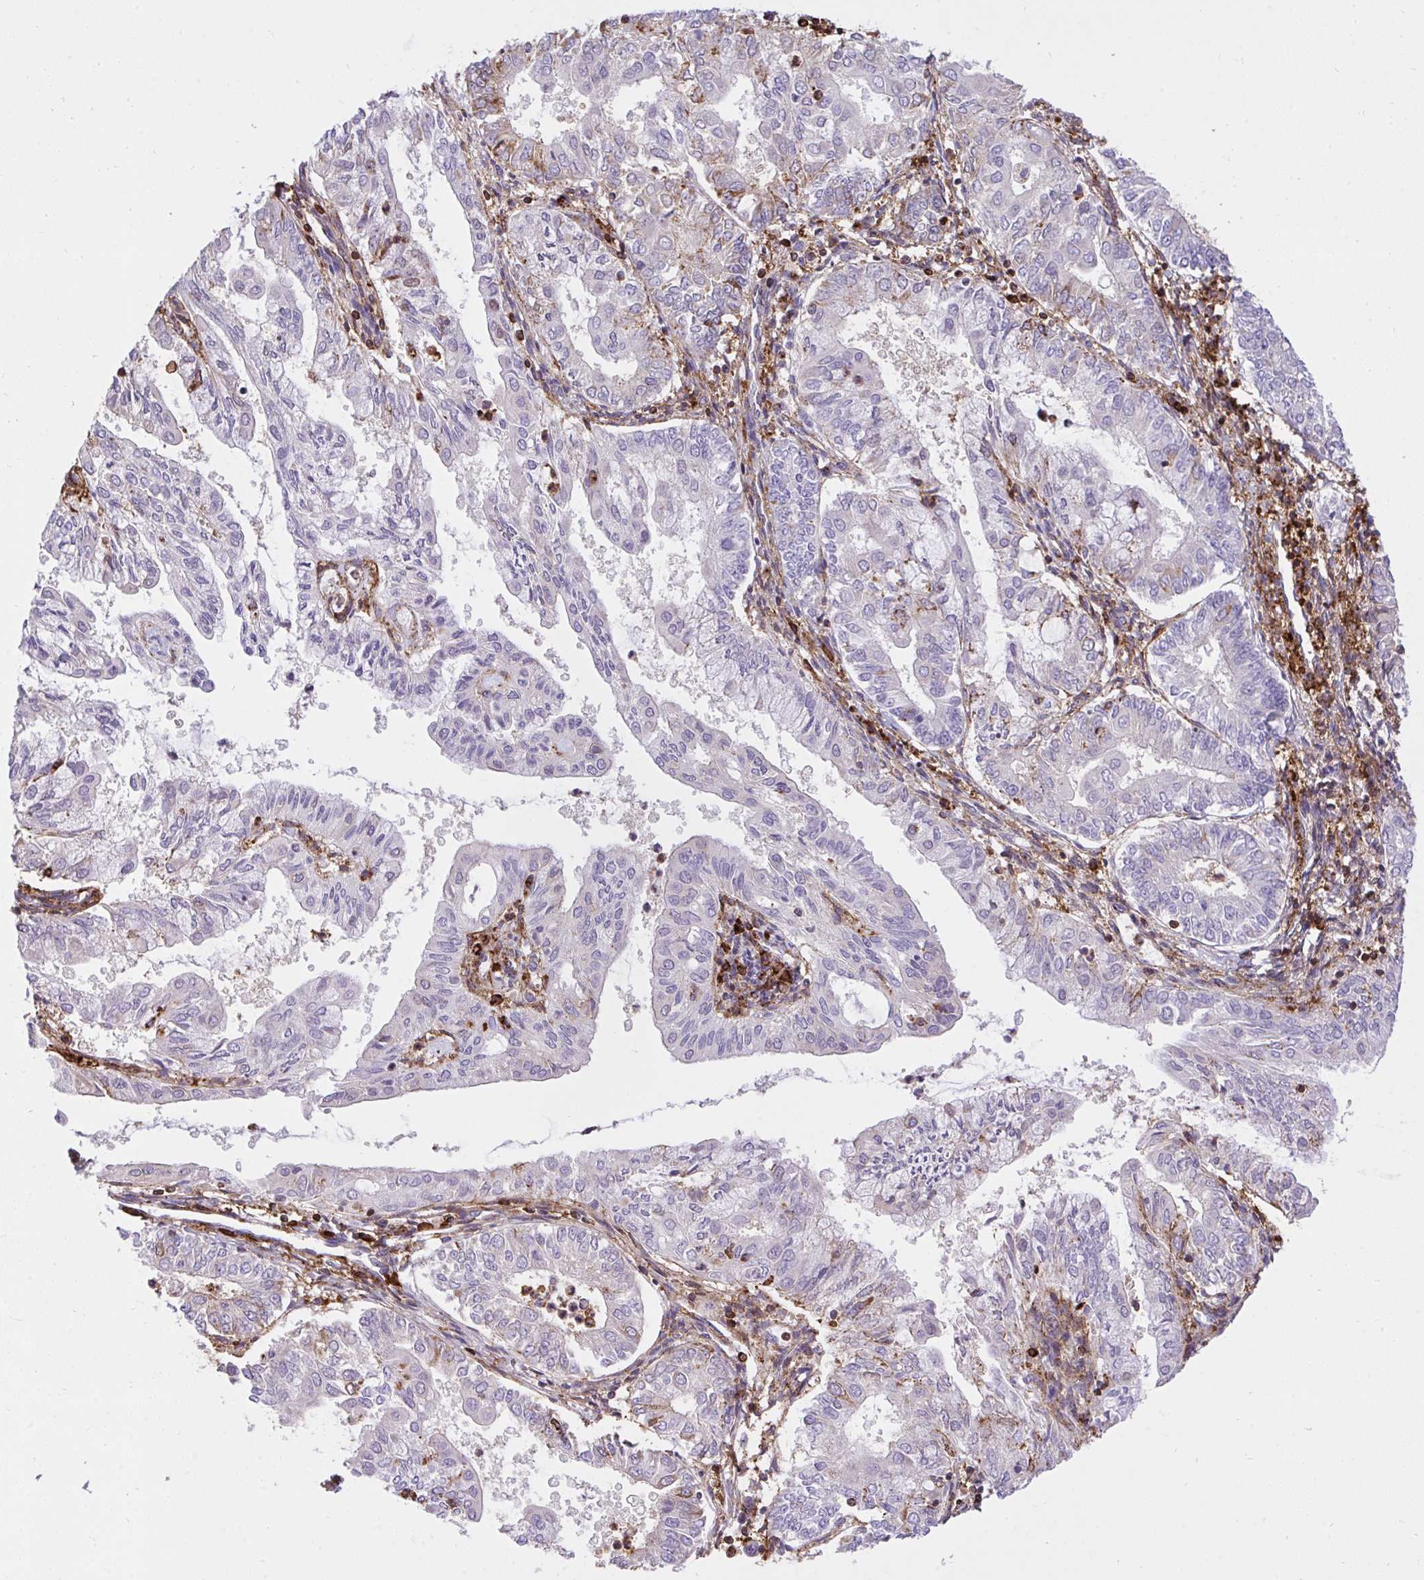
{"staining": {"intensity": "weak", "quantity": "<25%", "location": "cytoplasmic/membranous"}, "tissue": "endometrial cancer", "cell_type": "Tumor cells", "image_type": "cancer", "snomed": [{"axis": "morphology", "description": "Adenocarcinoma, NOS"}, {"axis": "topography", "description": "Endometrium"}], "caption": "DAB immunohistochemical staining of endometrial cancer (adenocarcinoma) reveals no significant staining in tumor cells.", "gene": "ERI1", "patient": {"sex": "female", "age": 68}}